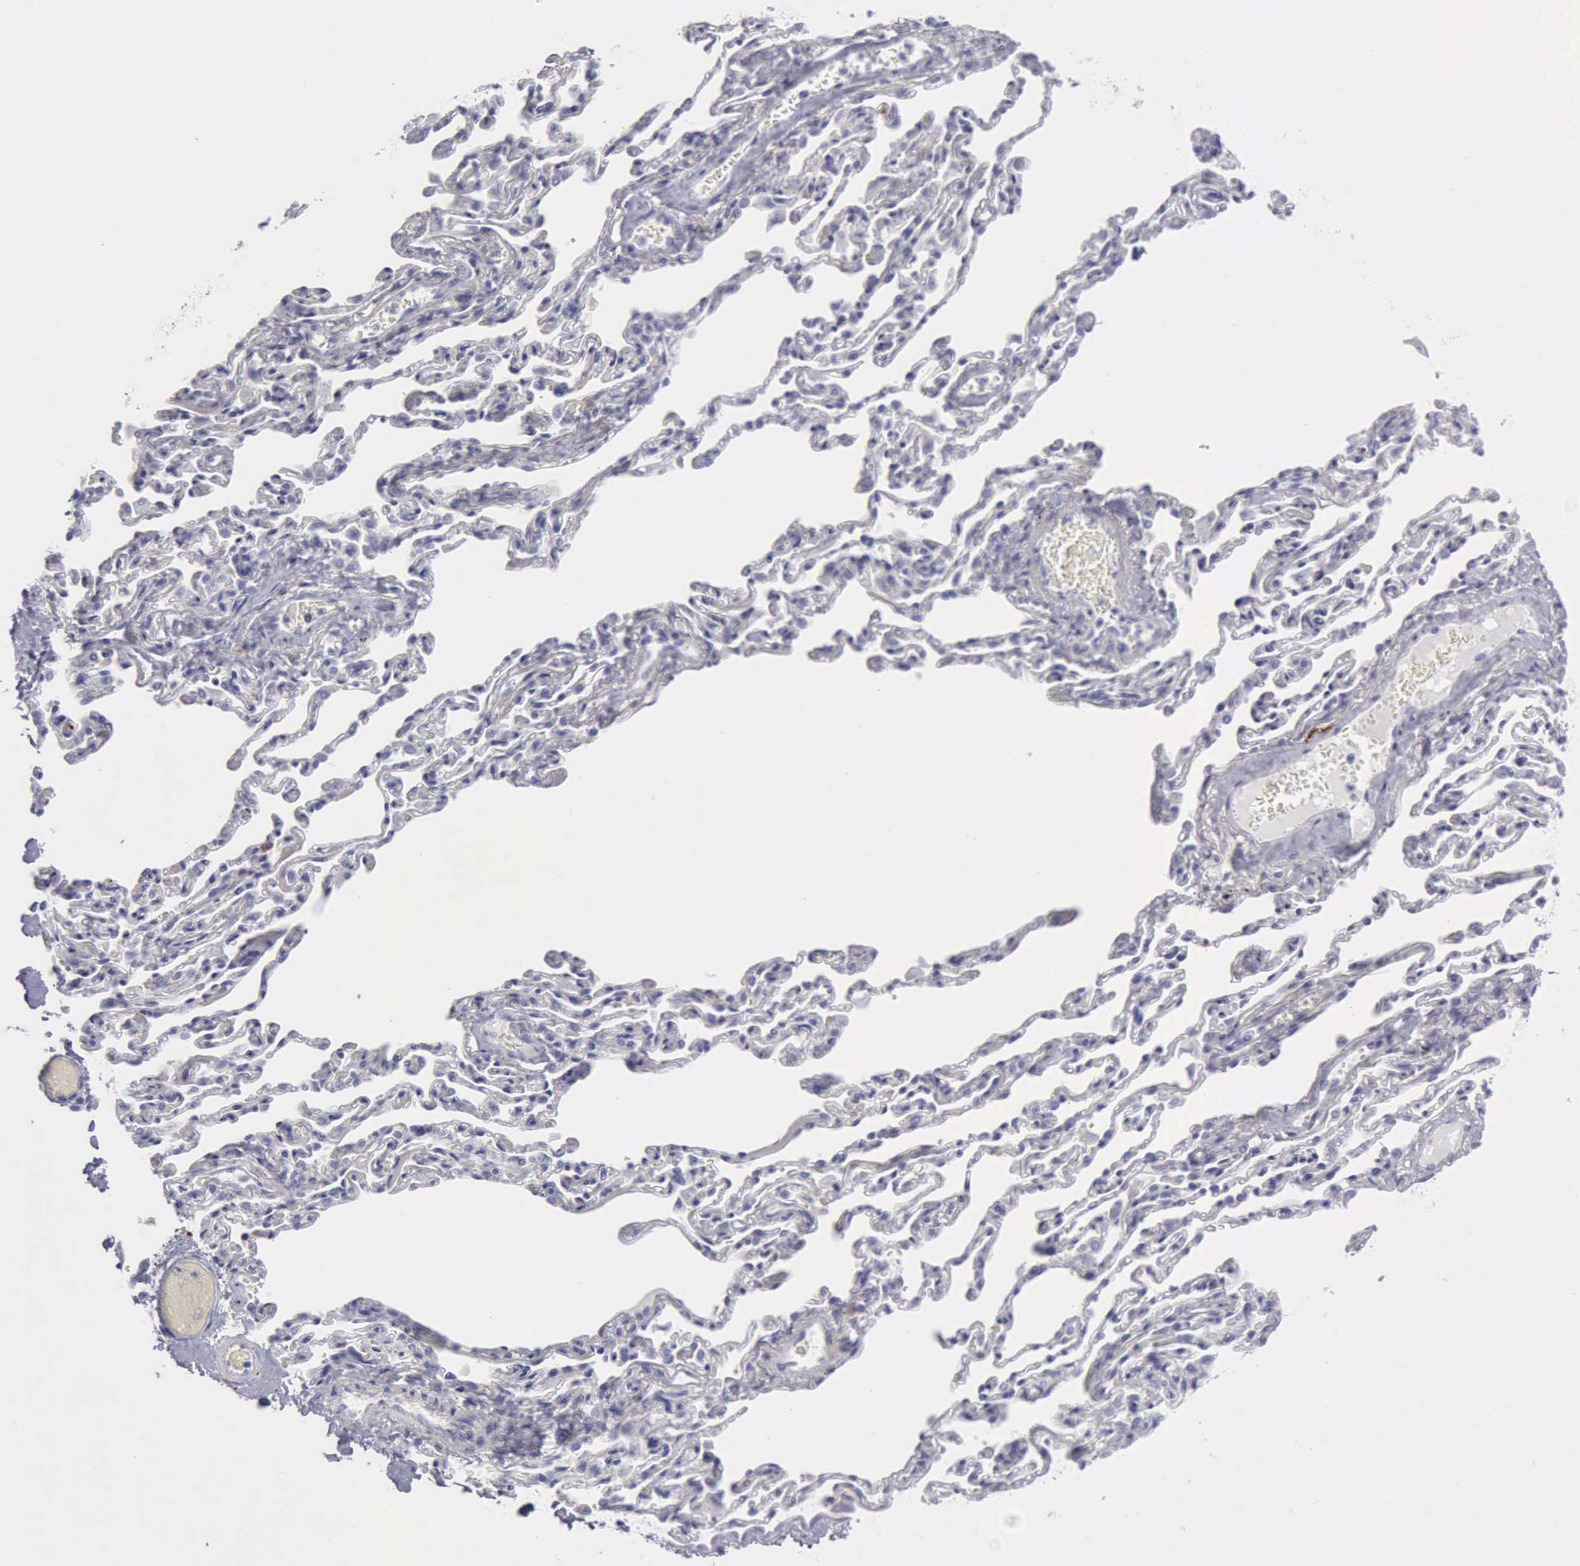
{"staining": {"intensity": "strong", "quantity": "<25%", "location": "cytoplasmic/membranous"}, "tissue": "bronchus", "cell_type": "Respiratory epithelial cells", "image_type": "normal", "snomed": [{"axis": "morphology", "description": "Normal tissue, NOS"}, {"axis": "topography", "description": "Cartilage tissue"}, {"axis": "topography", "description": "Bronchus"}, {"axis": "topography", "description": "Lung"}], "caption": "A photomicrograph showing strong cytoplasmic/membranous staining in approximately <25% of respiratory epithelial cells in benign bronchus, as visualized by brown immunohistochemical staining.", "gene": "NCAM1", "patient": {"sex": "male", "age": 64}}